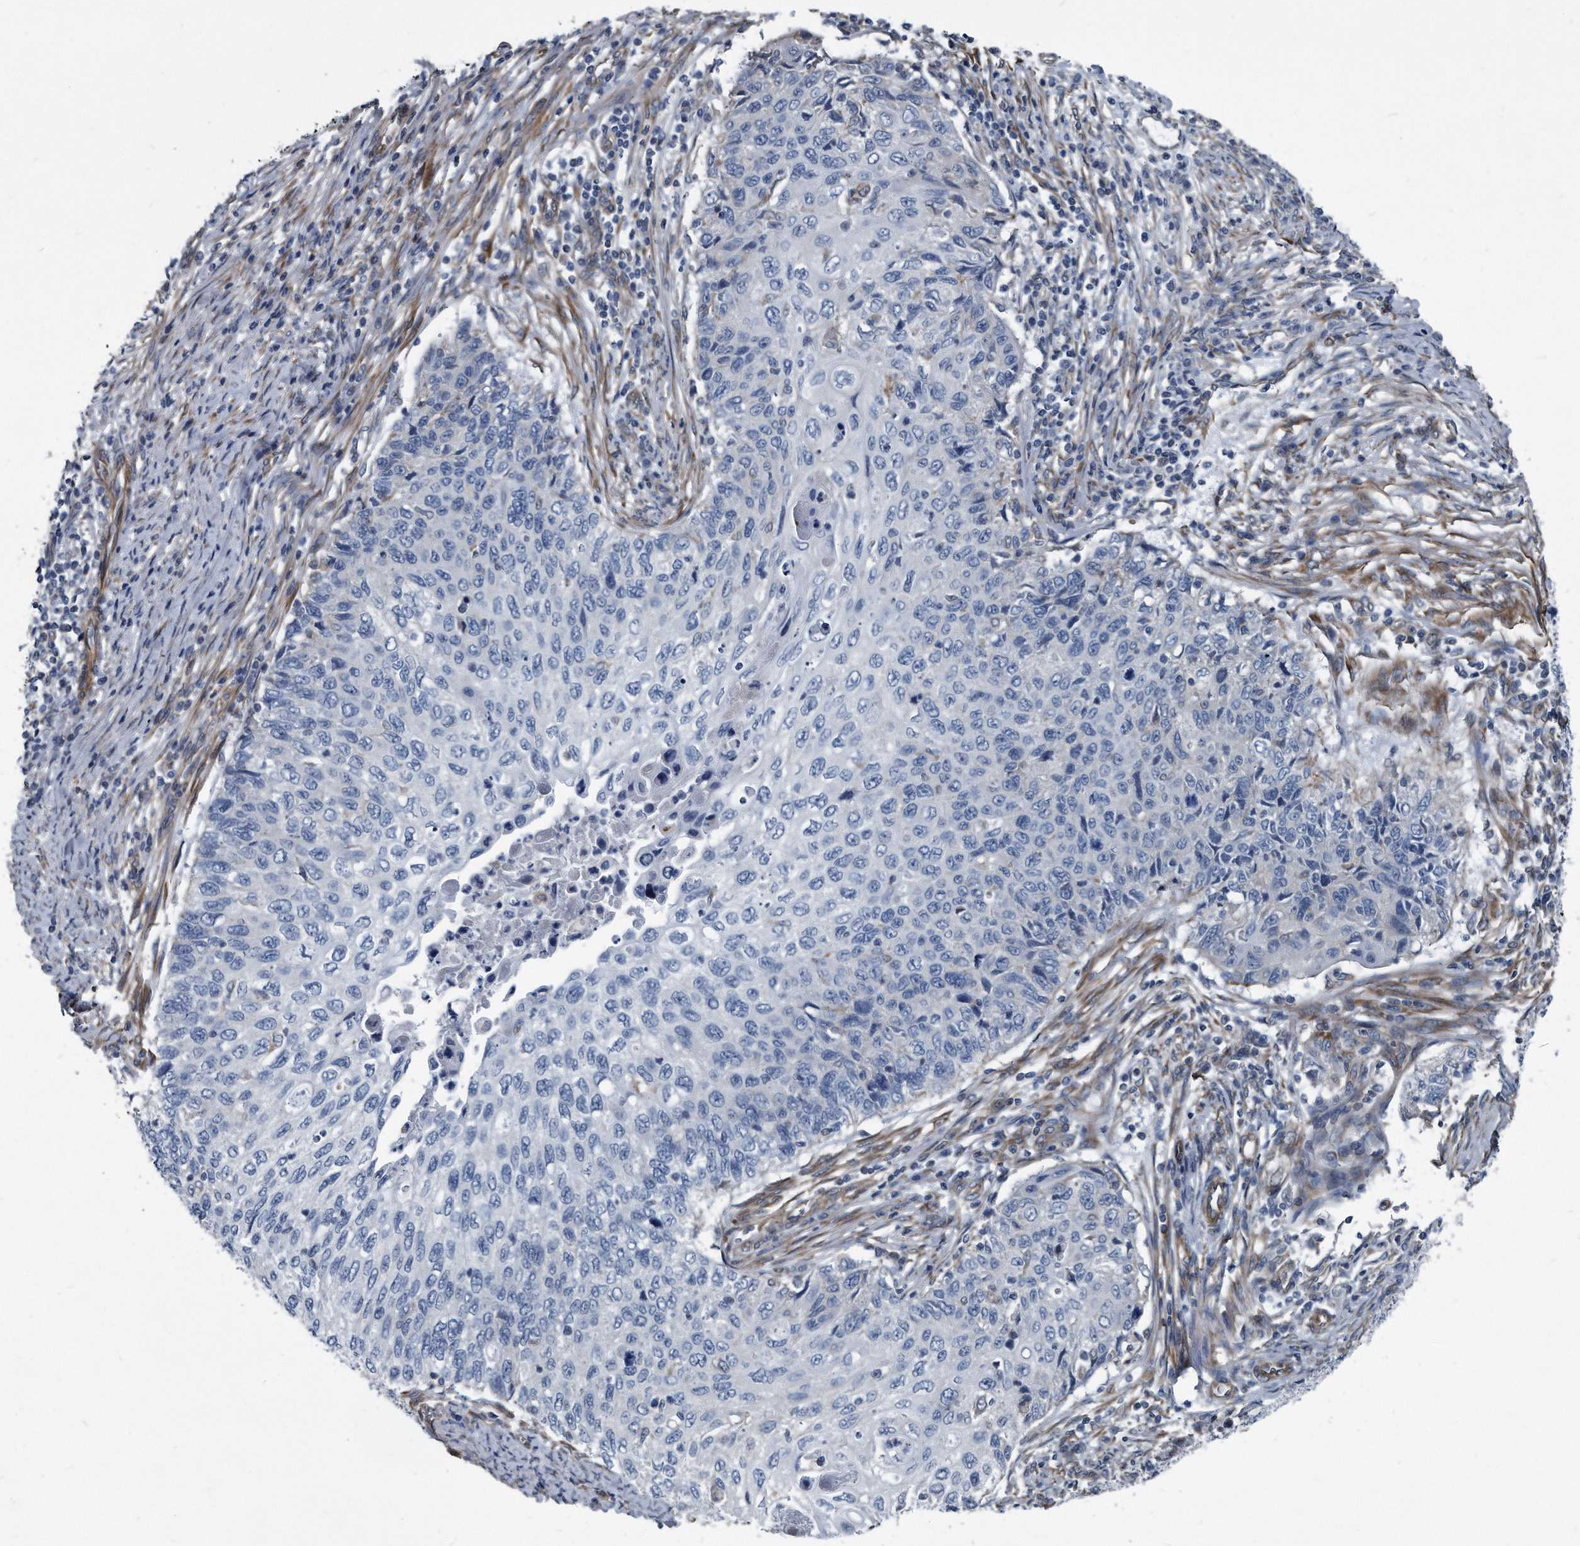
{"staining": {"intensity": "negative", "quantity": "none", "location": "none"}, "tissue": "cervical cancer", "cell_type": "Tumor cells", "image_type": "cancer", "snomed": [{"axis": "morphology", "description": "Squamous cell carcinoma, NOS"}, {"axis": "topography", "description": "Cervix"}], "caption": "Immunohistochemical staining of squamous cell carcinoma (cervical) shows no significant positivity in tumor cells. (Brightfield microscopy of DAB (3,3'-diaminobenzidine) IHC at high magnification).", "gene": "PLEC", "patient": {"sex": "female", "age": 70}}